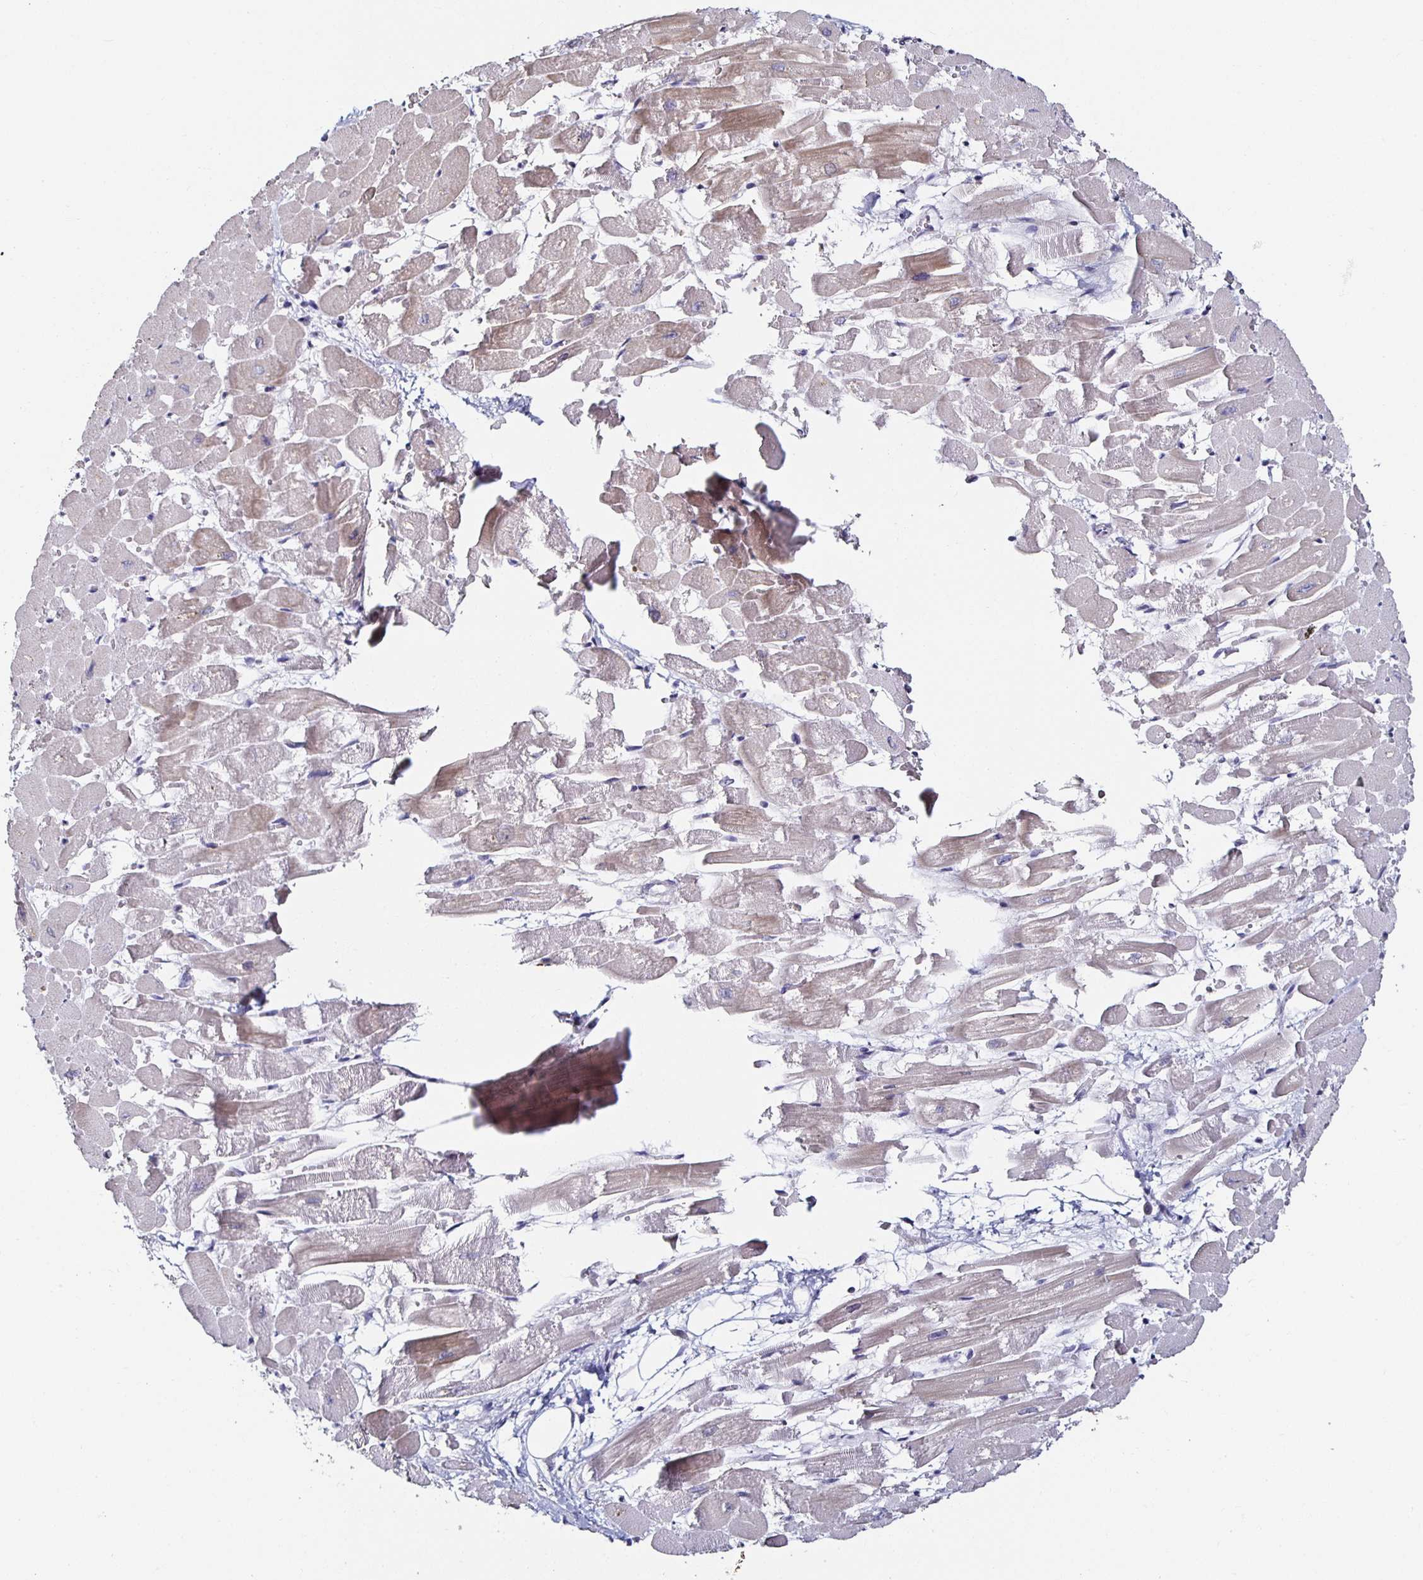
{"staining": {"intensity": "weak", "quantity": "<25%", "location": "cytoplasmic/membranous"}, "tissue": "heart muscle", "cell_type": "Cardiomyocytes", "image_type": "normal", "snomed": [{"axis": "morphology", "description": "Normal tissue, NOS"}, {"axis": "topography", "description": "Heart"}], "caption": "This is an IHC photomicrograph of benign heart muscle. There is no positivity in cardiomyocytes.", "gene": "TLR4", "patient": {"sex": "female", "age": 52}}